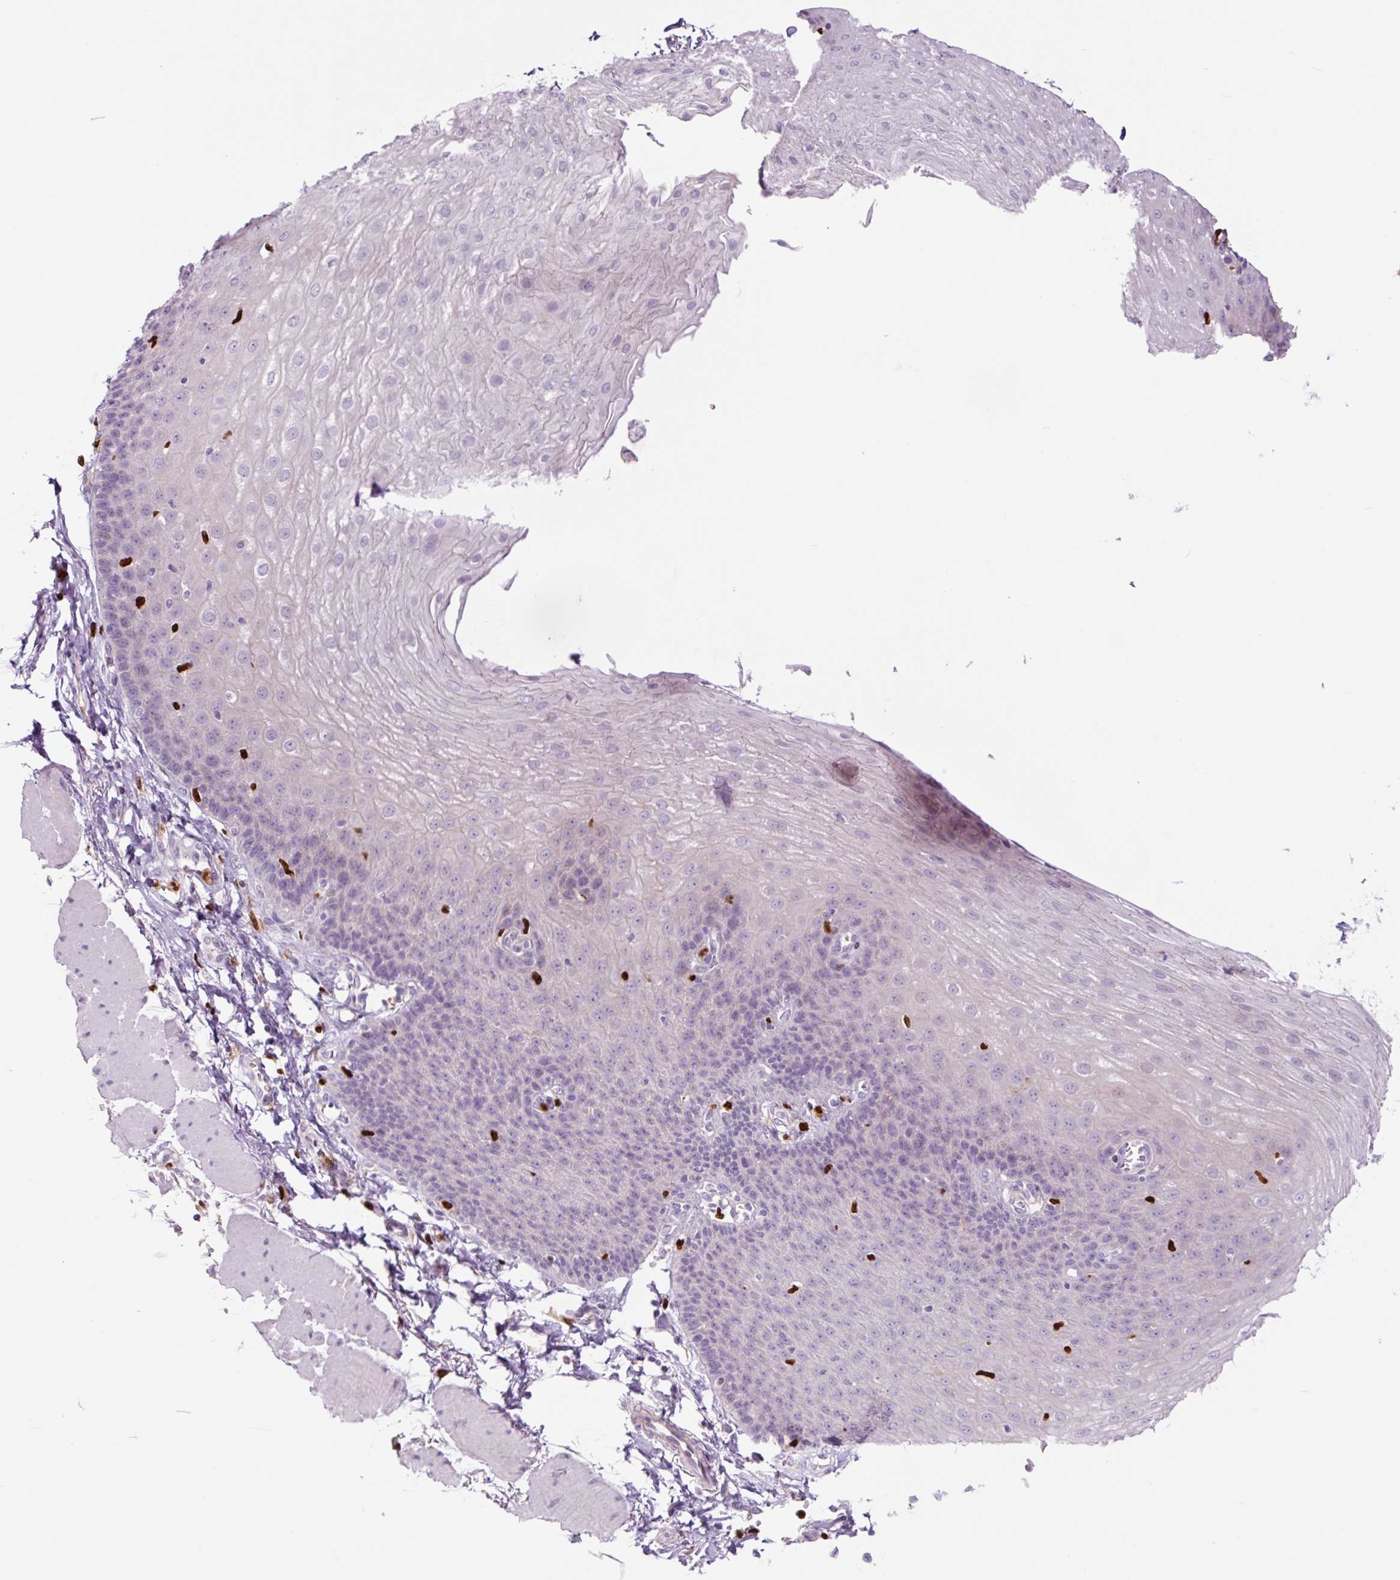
{"staining": {"intensity": "negative", "quantity": "none", "location": "none"}, "tissue": "esophagus", "cell_type": "Squamous epithelial cells", "image_type": "normal", "snomed": [{"axis": "morphology", "description": "Normal tissue, NOS"}, {"axis": "topography", "description": "Esophagus"}], "caption": "High magnification brightfield microscopy of normal esophagus stained with DAB (3,3'-diaminobenzidine) (brown) and counterstained with hematoxylin (blue): squamous epithelial cells show no significant positivity.", "gene": "SPI1", "patient": {"sex": "female", "age": 81}}